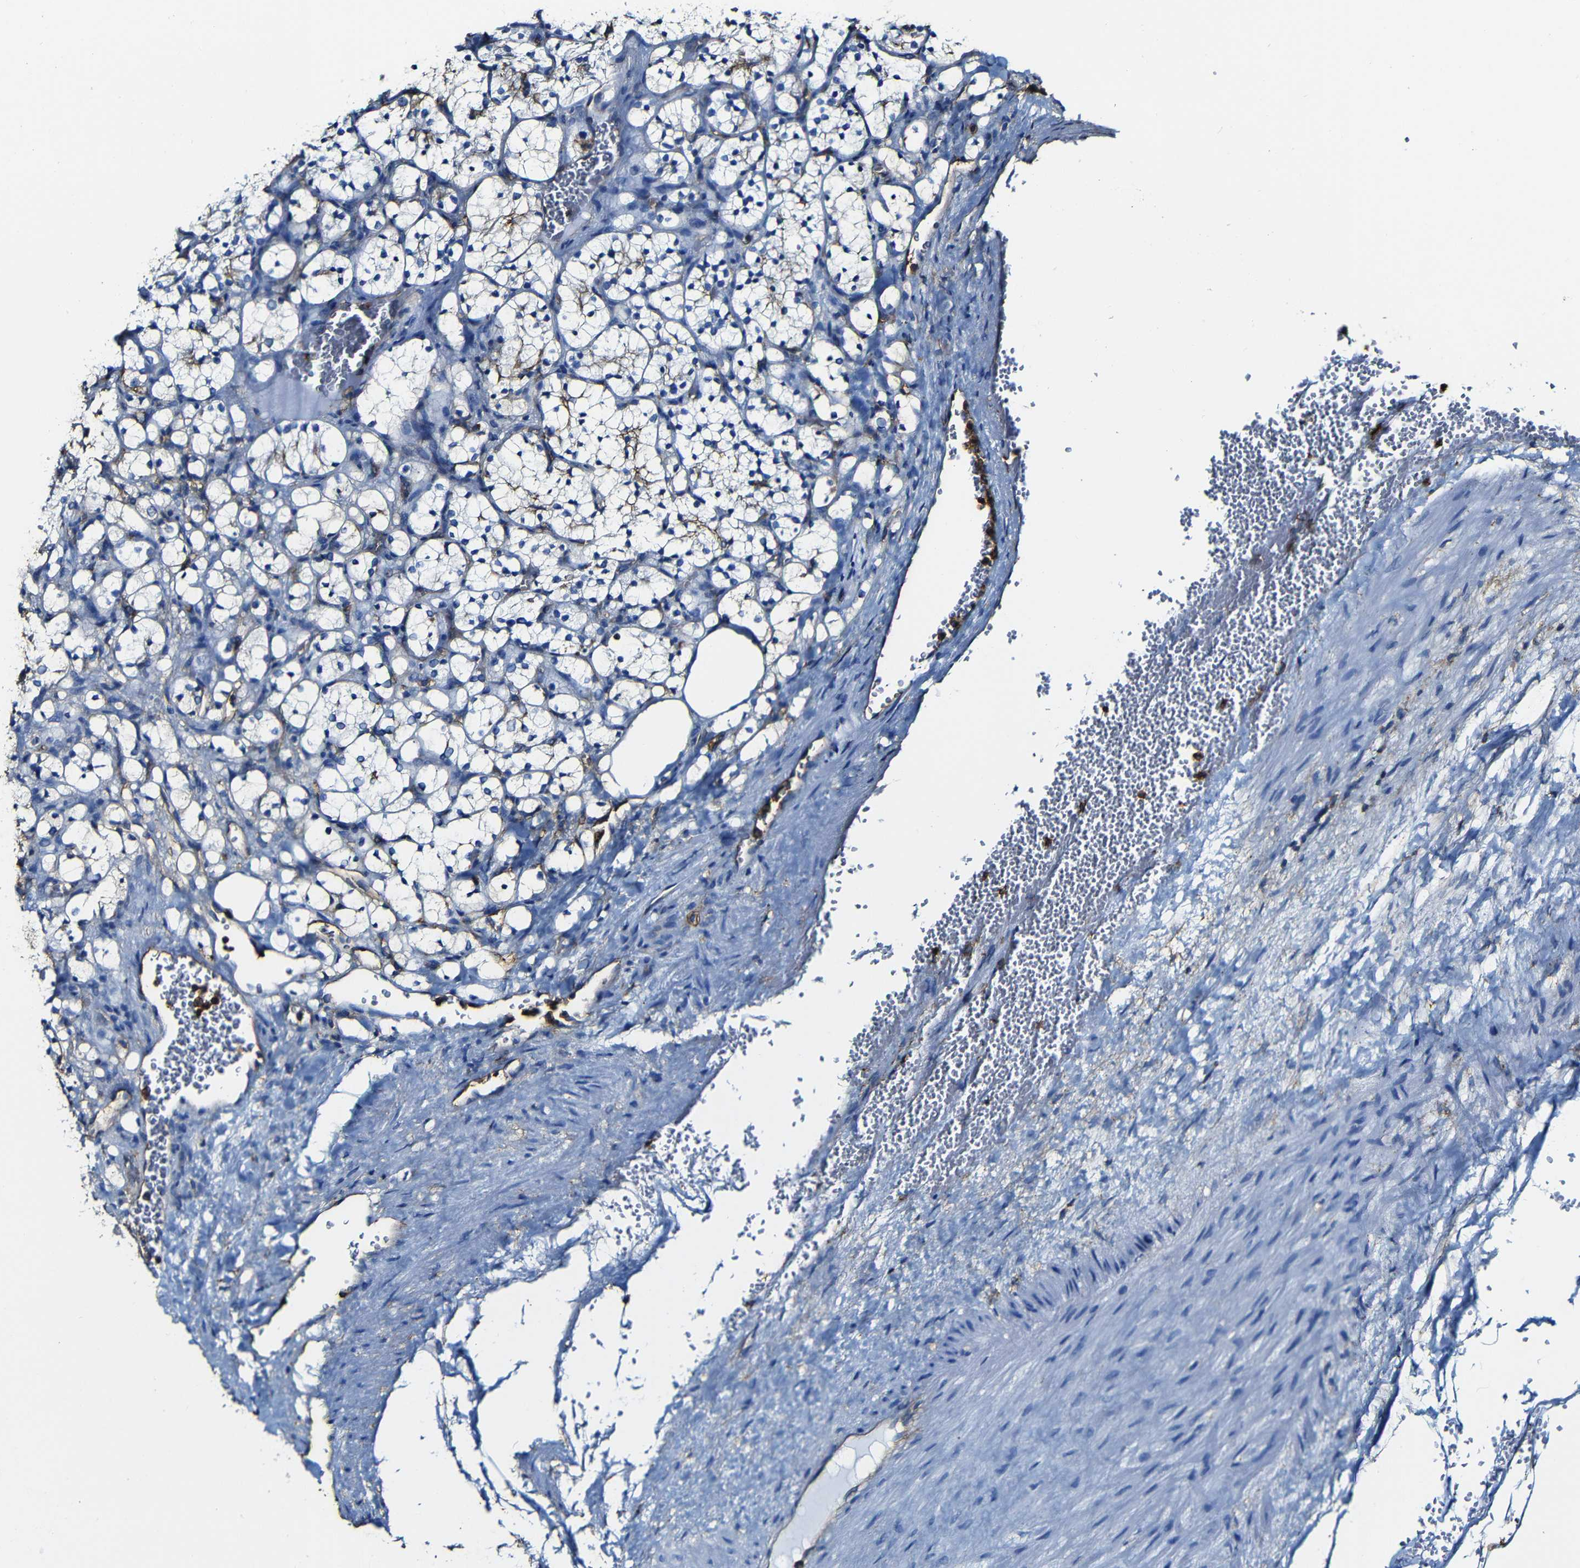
{"staining": {"intensity": "negative", "quantity": "none", "location": "none"}, "tissue": "renal cancer", "cell_type": "Tumor cells", "image_type": "cancer", "snomed": [{"axis": "morphology", "description": "Adenocarcinoma, NOS"}, {"axis": "topography", "description": "Kidney"}], "caption": "Histopathology image shows no significant protein positivity in tumor cells of renal cancer. The staining was performed using DAB to visualize the protein expression in brown, while the nuclei were stained in blue with hematoxylin (Magnification: 20x).", "gene": "MSN", "patient": {"sex": "female", "age": 69}}